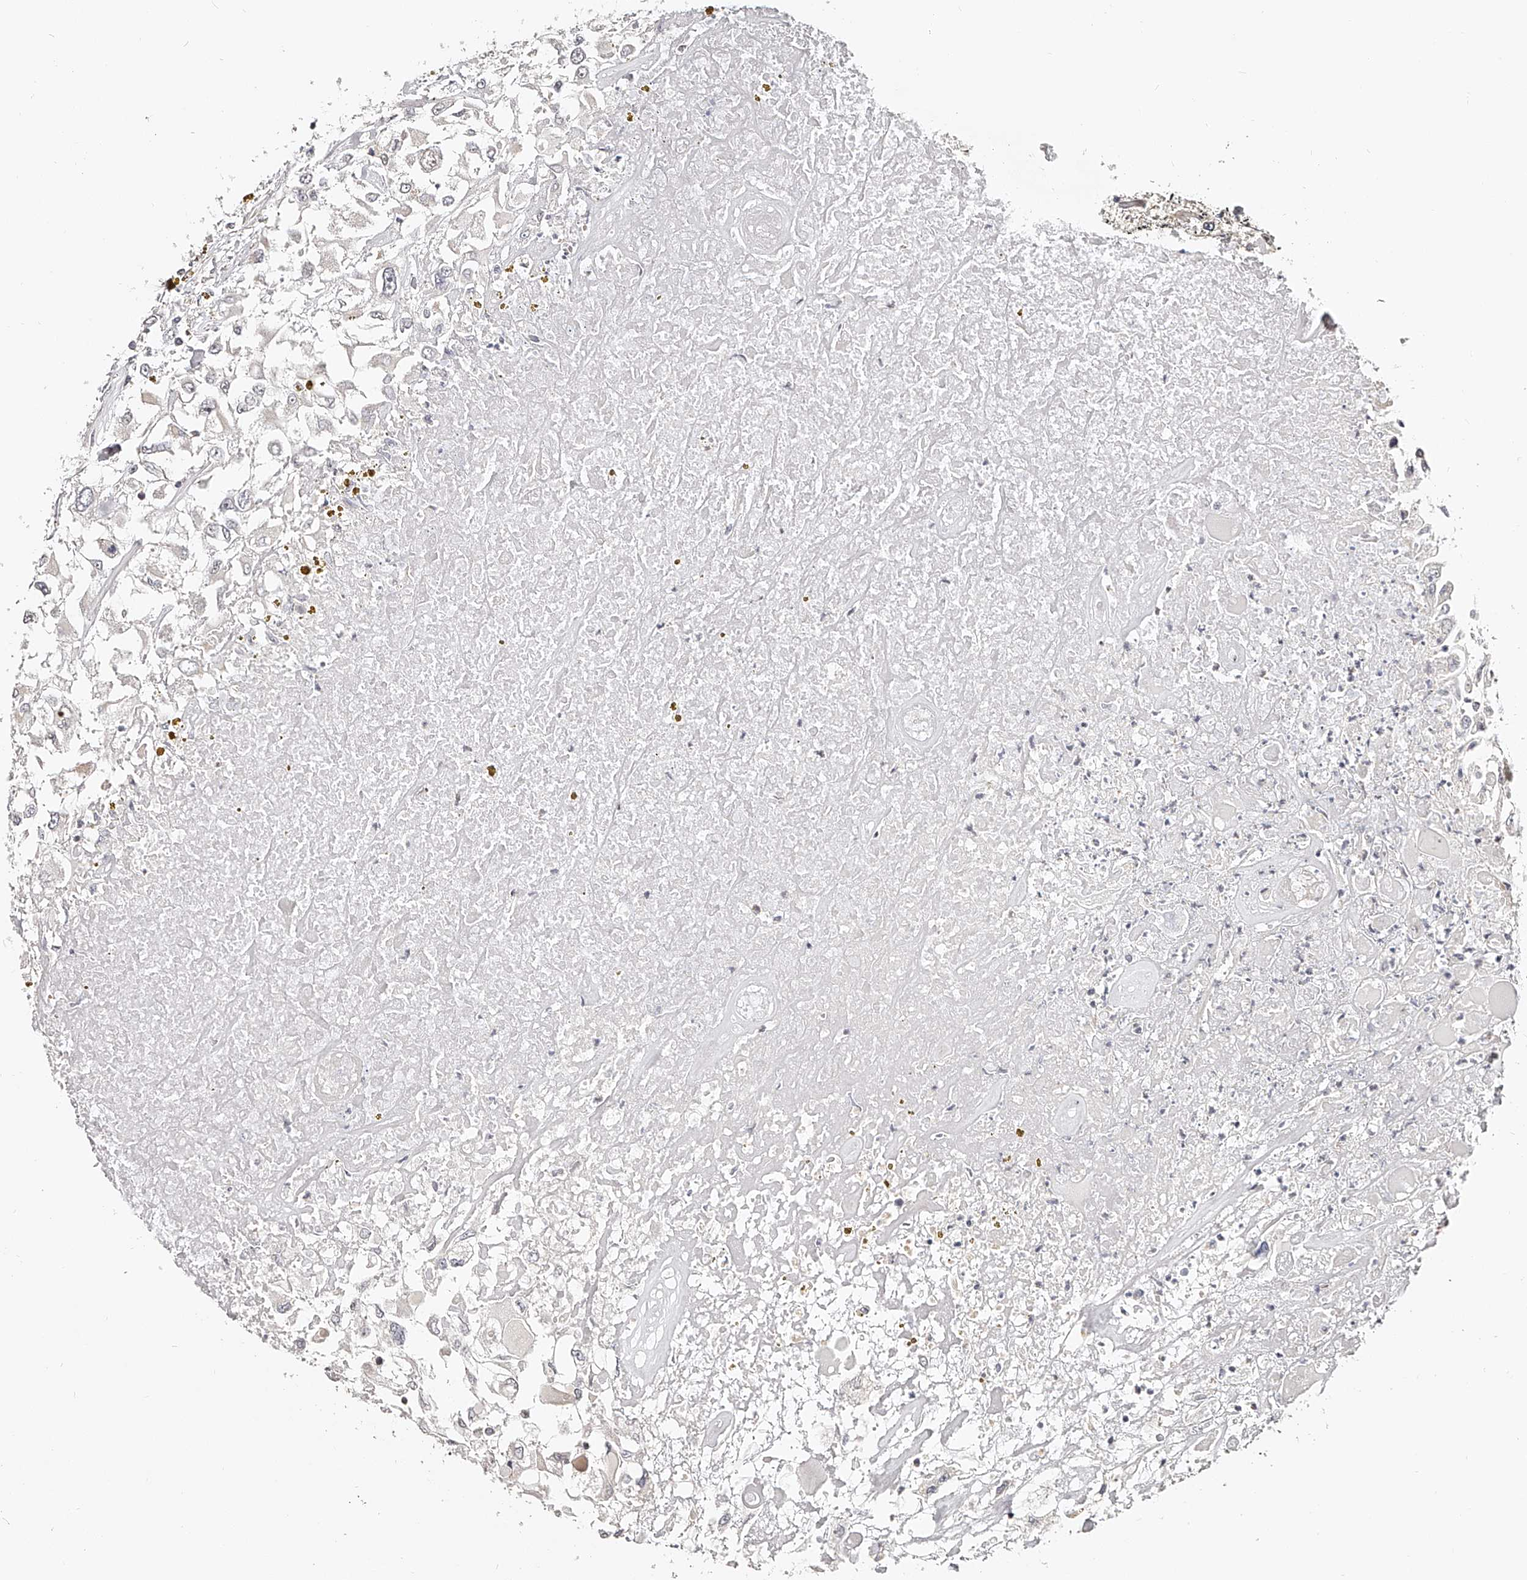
{"staining": {"intensity": "negative", "quantity": "none", "location": "none"}, "tissue": "renal cancer", "cell_type": "Tumor cells", "image_type": "cancer", "snomed": [{"axis": "morphology", "description": "Adenocarcinoma, NOS"}, {"axis": "topography", "description": "Kidney"}], "caption": "Histopathology image shows no protein staining in tumor cells of renal cancer (adenocarcinoma) tissue. (DAB (3,3'-diaminobenzidine) immunohistochemistry, high magnification).", "gene": "ZNF789", "patient": {"sex": "female", "age": 52}}